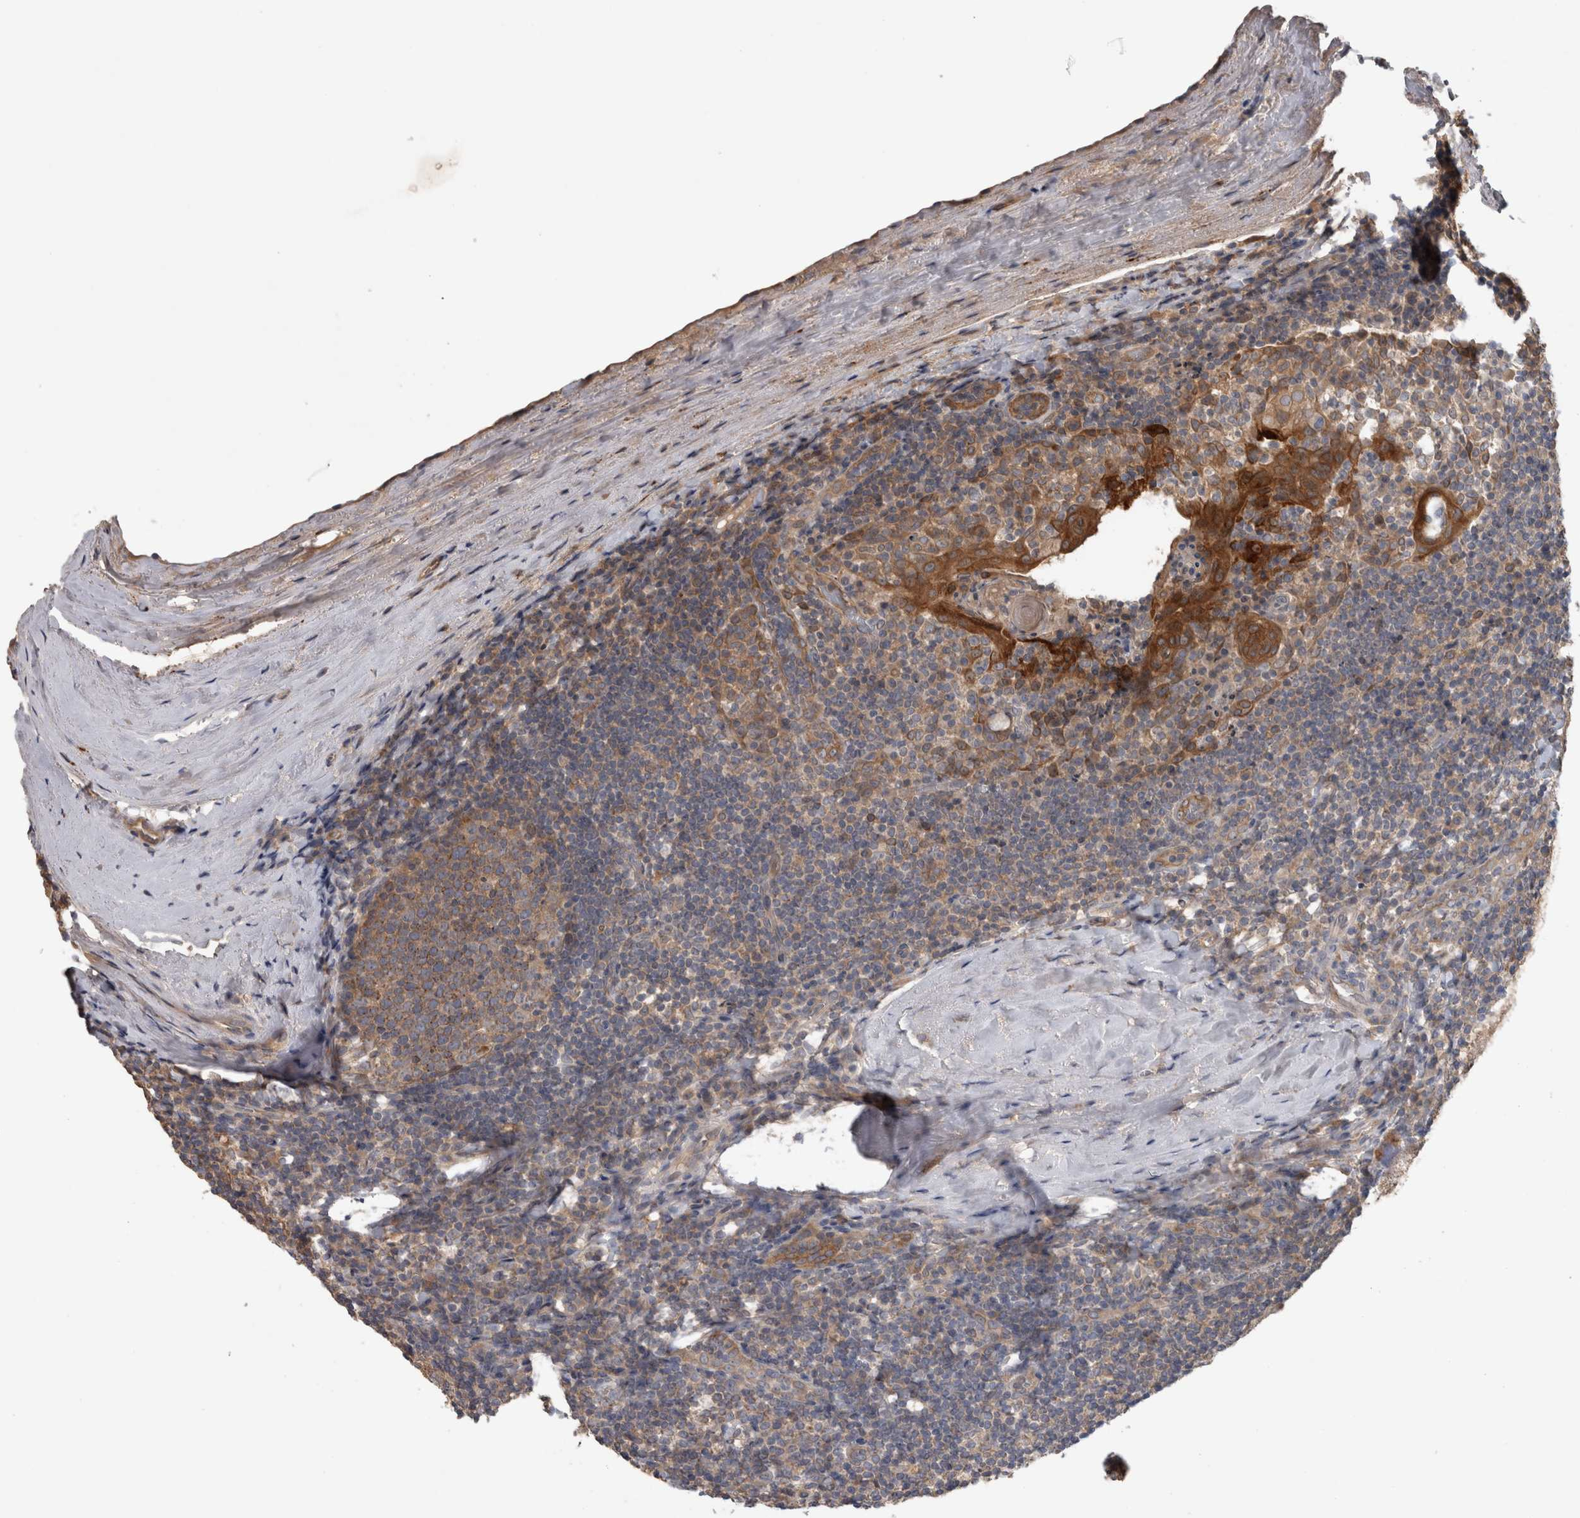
{"staining": {"intensity": "weak", "quantity": ">75%", "location": "cytoplasmic/membranous"}, "tissue": "tonsil", "cell_type": "Germinal center cells", "image_type": "normal", "snomed": [{"axis": "morphology", "description": "Normal tissue, NOS"}, {"axis": "topography", "description": "Tonsil"}], "caption": "Protein staining reveals weak cytoplasmic/membranous staining in about >75% of germinal center cells in unremarkable tonsil.", "gene": "TARBP1", "patient": {"sex": "male", "age": 37}}